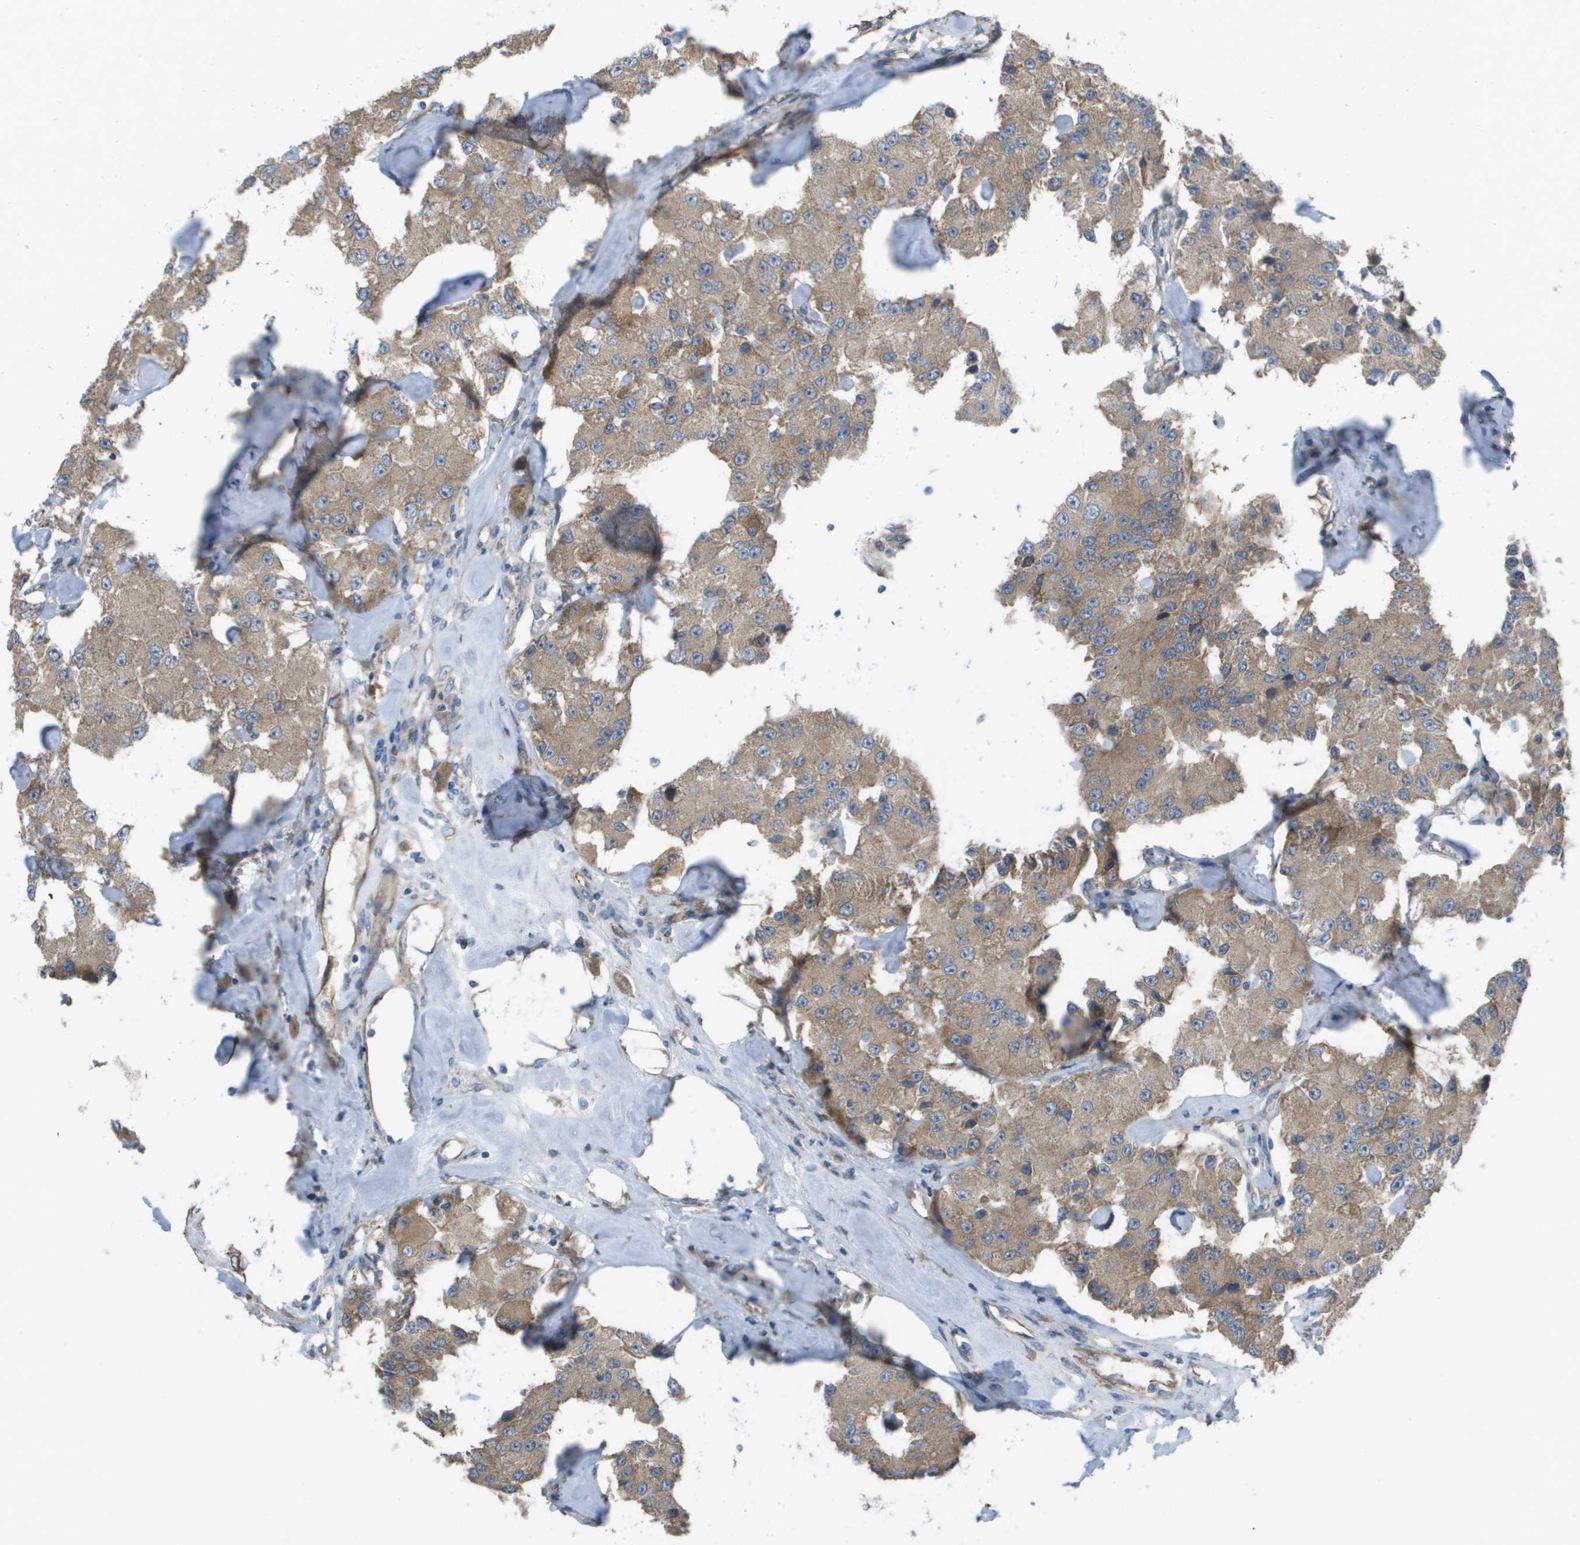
{"staining": {"intensity": "weak", "quantity": ">75%", "location": "cytoplasmic/membranous"}, "tissue": "carcinoid", "cell_type": "Tumor cells", "image_type": "cancer", "snomed": [{"axis": "morphology", "description": "Carcinoid, malignant, NOS"}, {"axis": "topography", "description": "Pancreas"}], "caption": "Carcinoid tissue displays weak cytoplasmic/membranous positivity in approximately >75% of tumor cells", "gene": "CLCN2", "patient": {"sex": "male", "age": 41}}